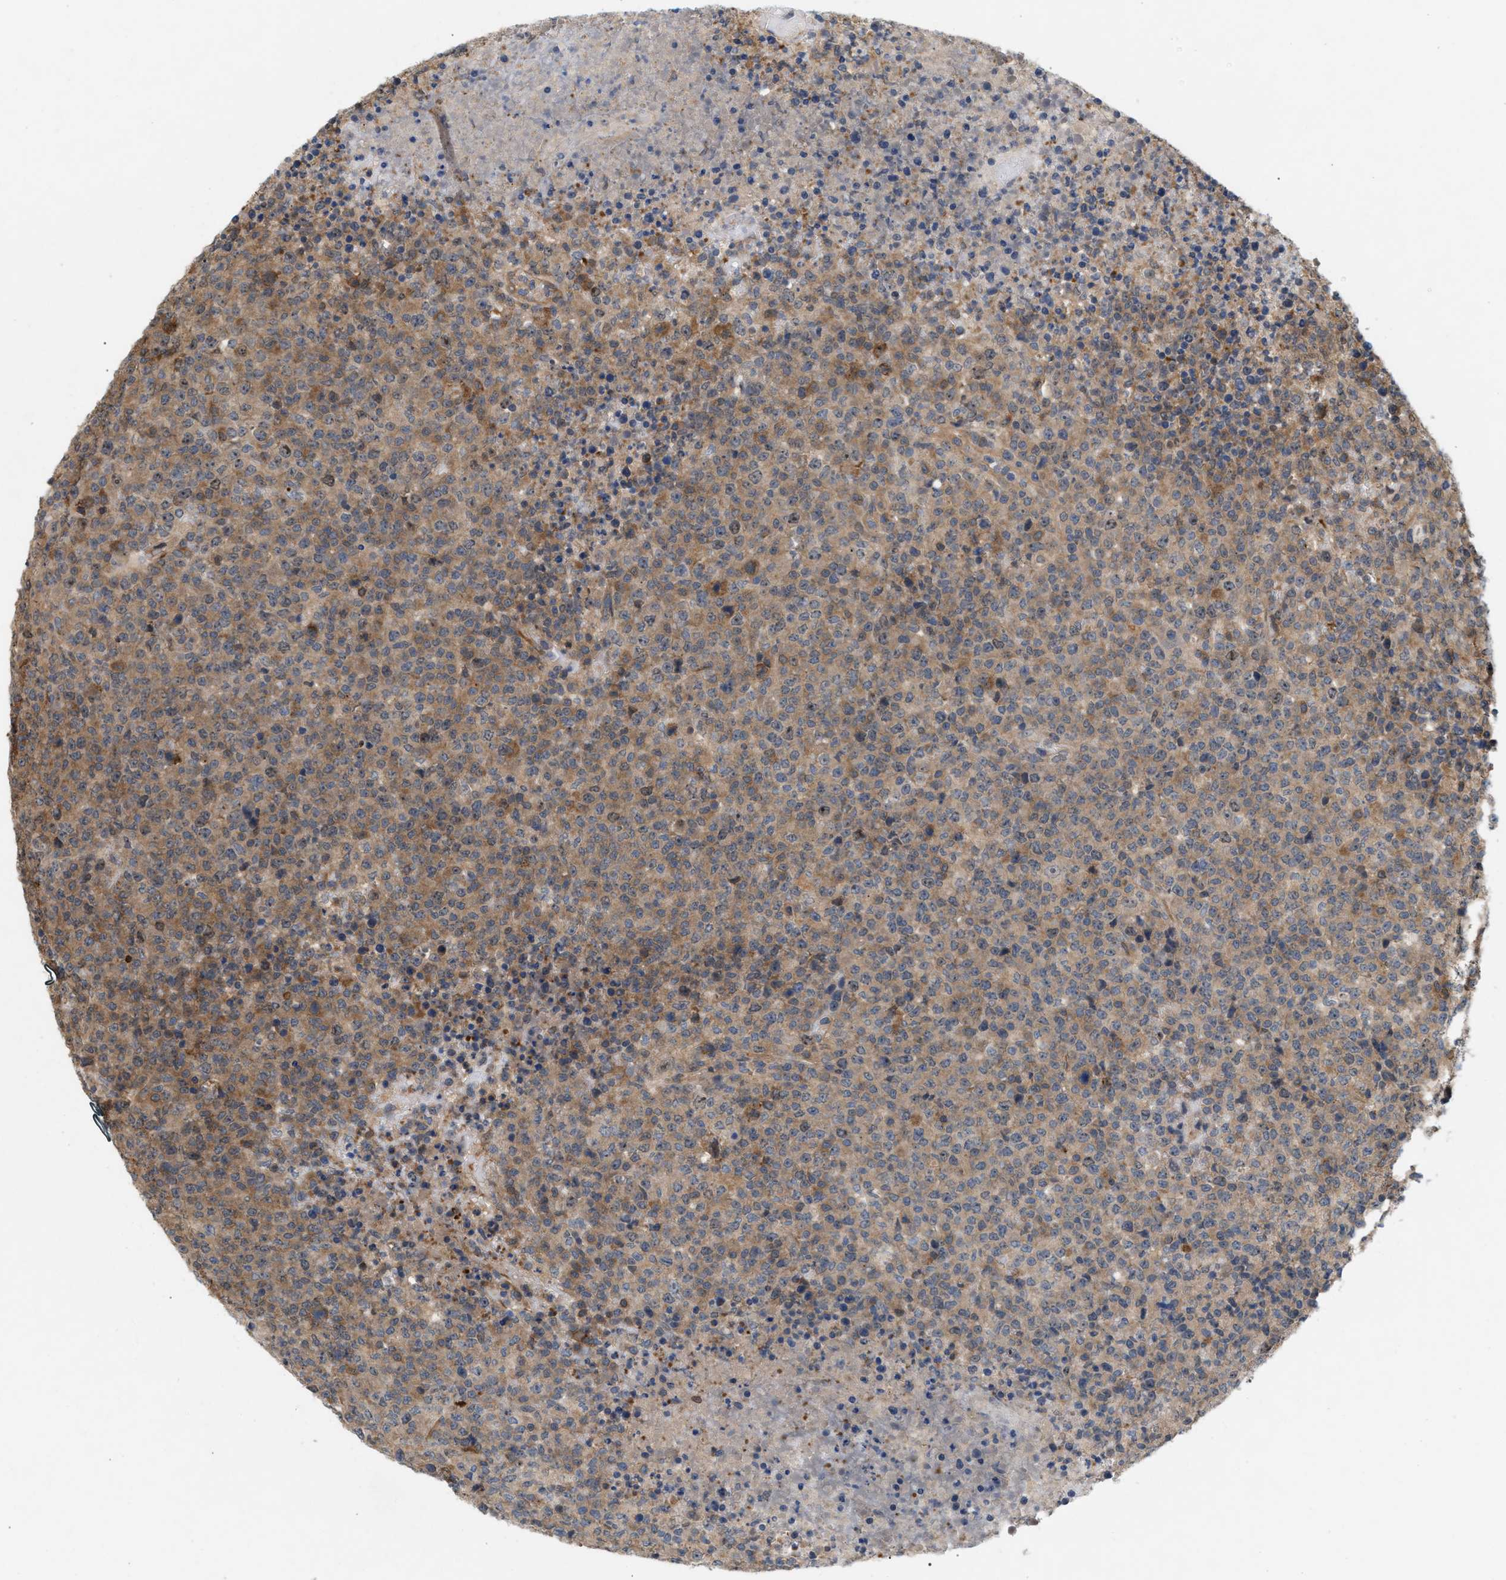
{"staining": {"intensity": "moderate", "quantity": ">75%", "location": "cytoplasmic/membranous"}, "tissue": "lymphoma", "cell_type": "Tumor cells", "image_type": "cancer", "snomed": [{"axis": "morphology", "description": "Malignant lymphoma, non-Hodgkin's type, High grade"}, {"axis": "topography", "description": "Lymph node"}], "caption": "Moderate cytoplasmic/membranous staining for a protein is appreciated in about >75% of tumor cells of malignant lymphoma, non-Hodgkin's type (high-grade) using immunohistochemistry.", "gene": "GLOD4", "patient": {"sex": "male", "age": 13}}